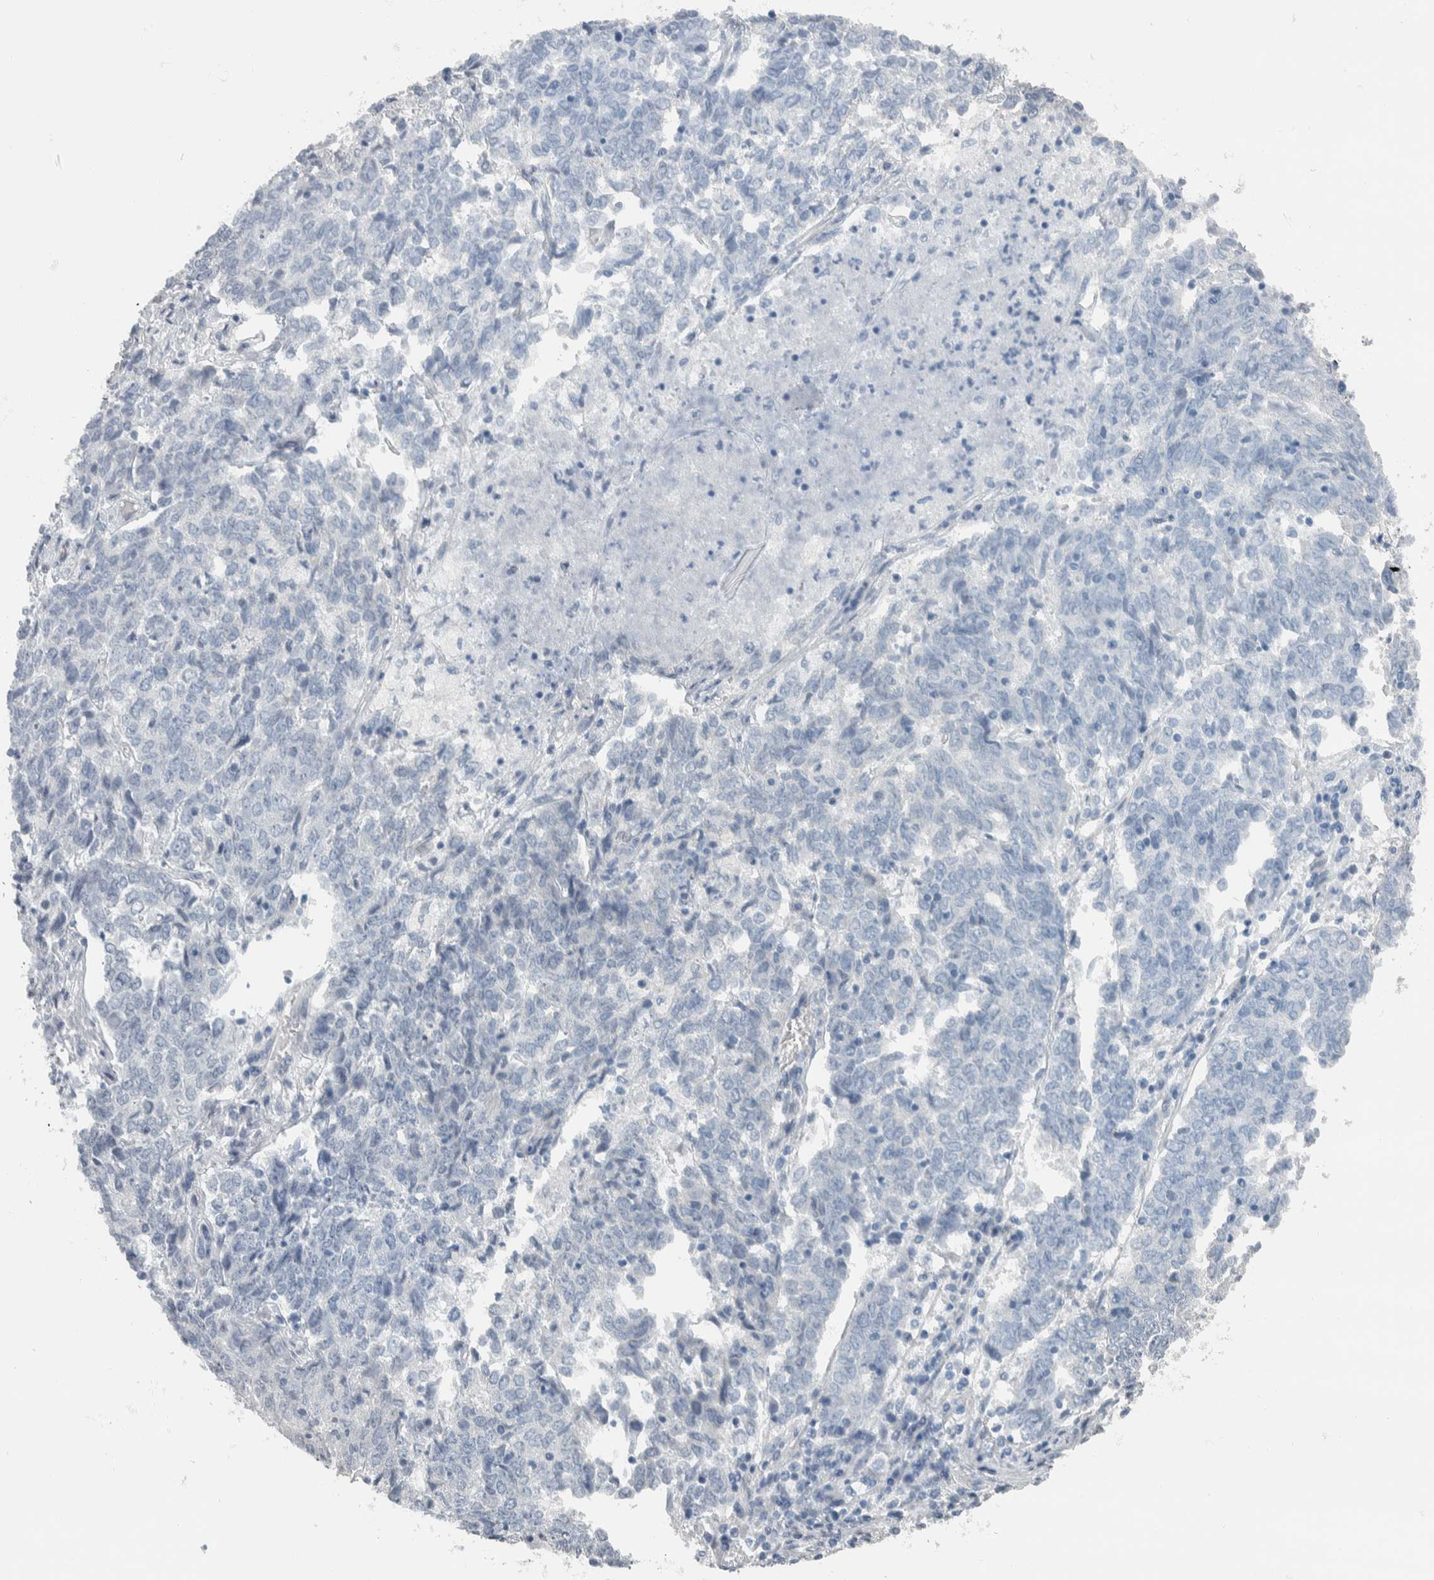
{"staining": {"intensity": "negative", "quantity": "none", "location": "none"}, "tissue": "endometrial cancer", "cell_type": "Tumor cells", "image_type": "cancer", "snomed": [{"axis": "morphology", "description": "Adenocarcinoma, NOS"}, {"axis": "topography", "description": "Endometrium"}], "caption": "Tumor cells are negative for brown protein staining in adenocarcinoma (endometrial).", "gene": "NEFM", "patient": {"sex": "female", "age": 80}}